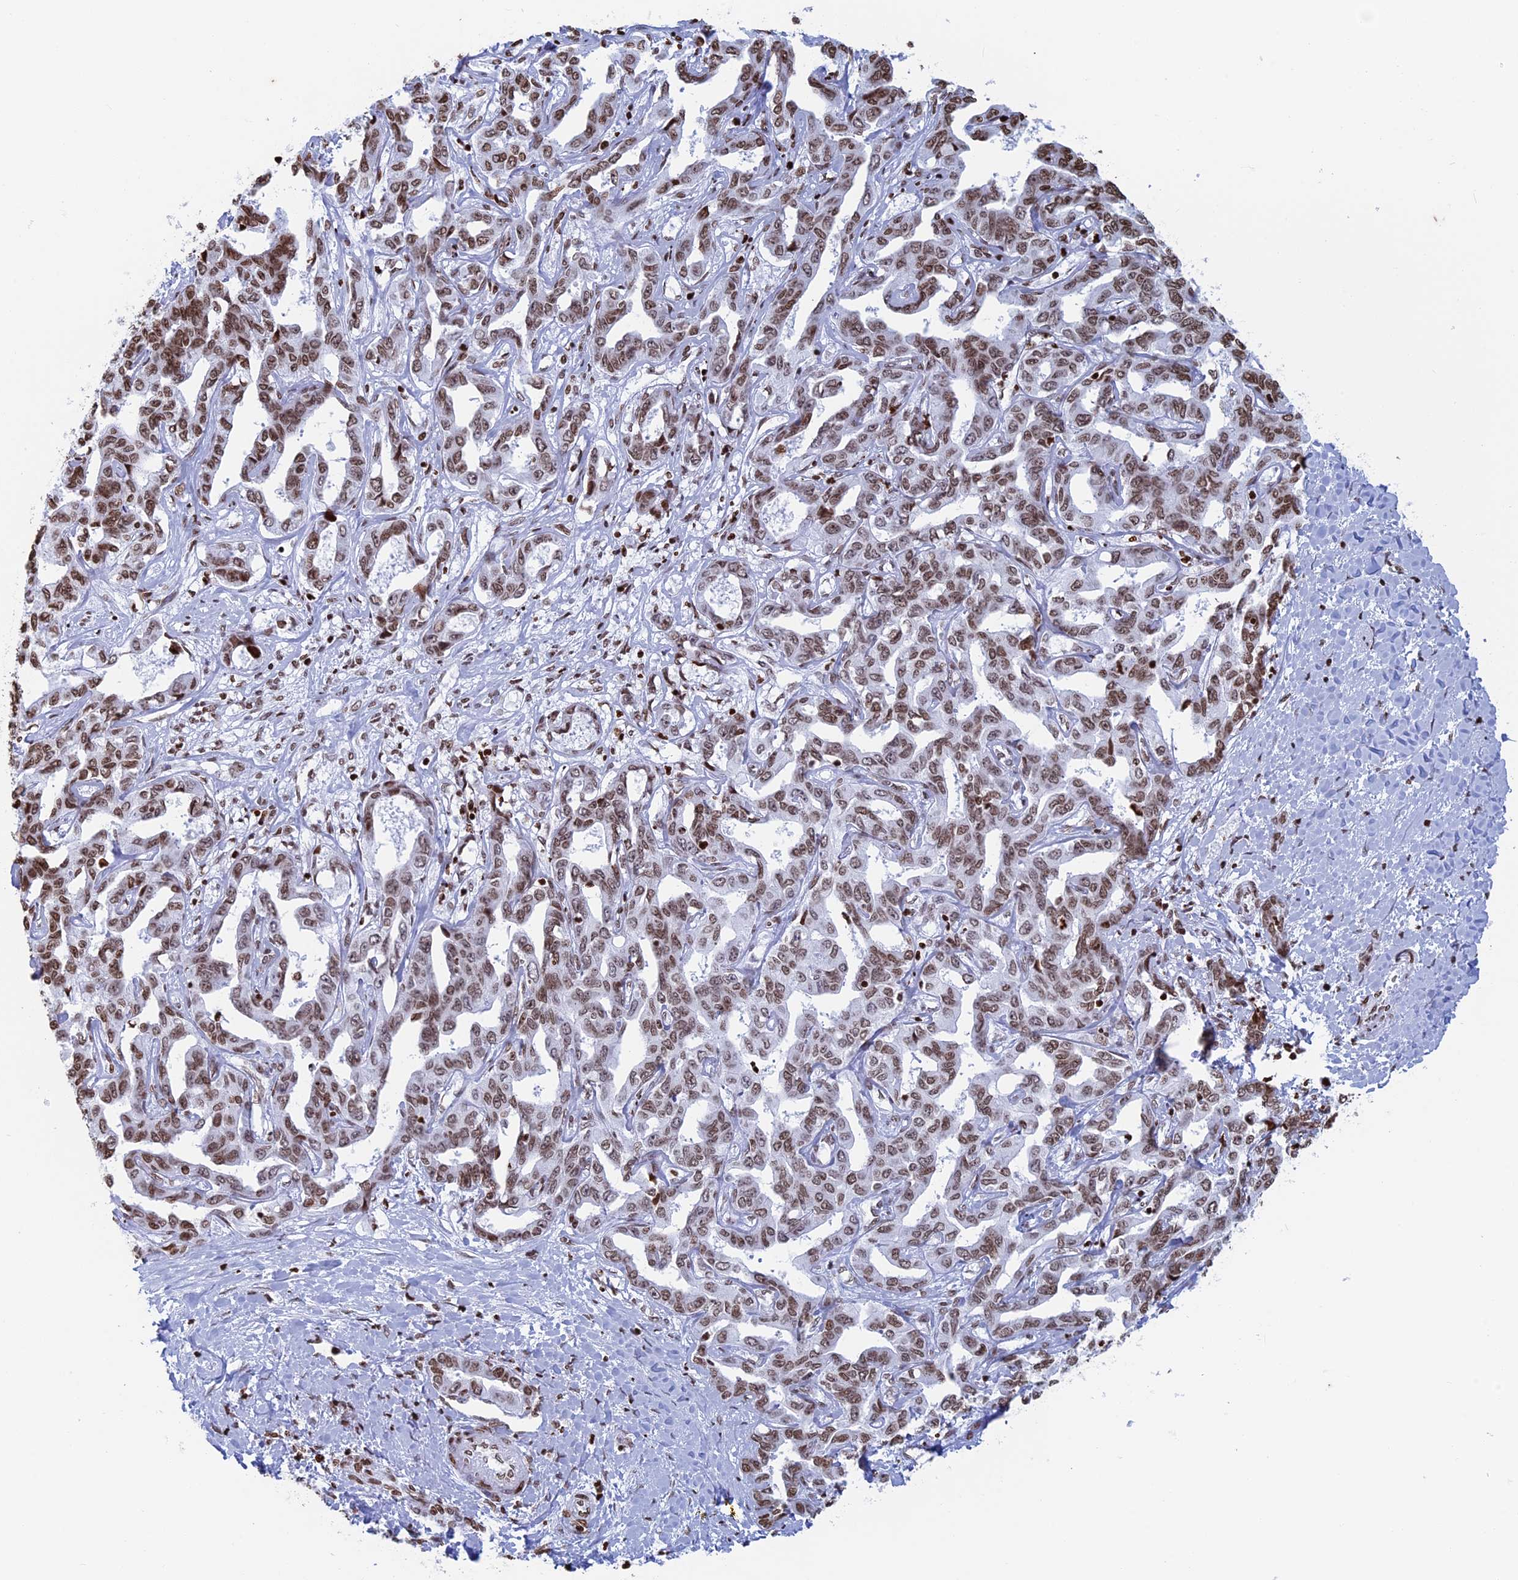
{"staining": {"intensity": "moderate", "quantity": ">75%", "location": "nuclear"}, "tissue": "liver cancer", "cell_type": "Tumor cells", "image_type": "cancer", "snomed": [{"axis": "morphology", "description": "Cholangiocarcinoma"}, {"axis": "topography", "description": "Liver"}], "caption": "A photomicrograph of human cholangiocarcinoma (liver) stained for a protein shows moderate nuclear brown staining in tumor cells.", "gene": "APOBEC3A", "patient": {"sex": "male", "age": 59}}